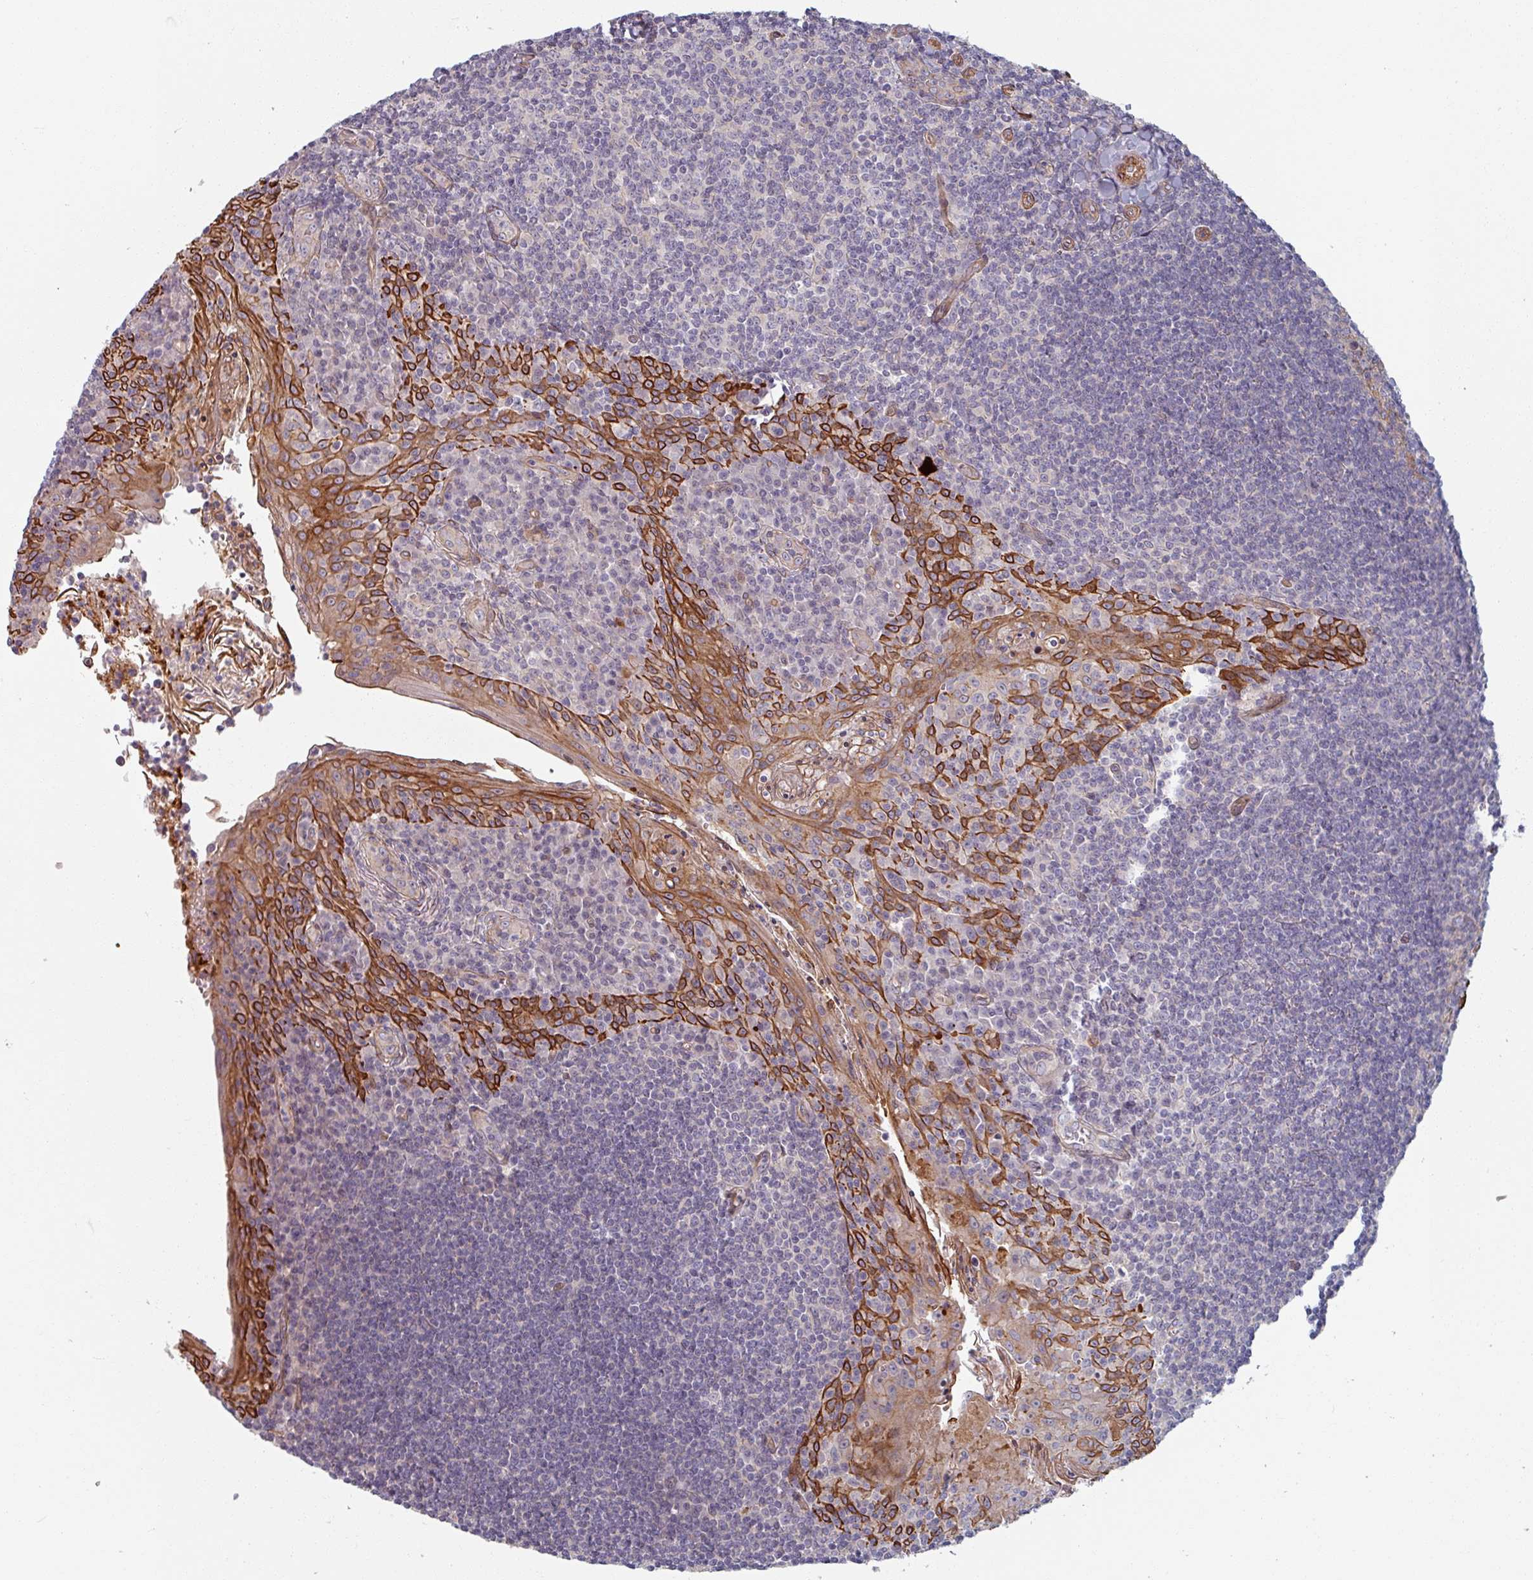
{"staining": {"intensity": "weak", "quantity": "25%-75%", "location": "cytoplasmic/membranous"}, "tissue": "tonsil", "cell_type": "Germinal center cells", "image_type": "normal", "snomed": [{"axis": "morphology", "description": "Normal tissue, NOS"}, {"axis": "topography", "description": "Tonsil"}], "caption": "Normal tonsil exhibits weak cytoplasmic/membranous expression in about 25%-75% of germinal center cells, visualized by immunohistochemistry. (DAB = brown stain, brightfield microscopy at high magnification).", "gene": "C4BPB", "patient": {"sex": "male", "age": 27}}